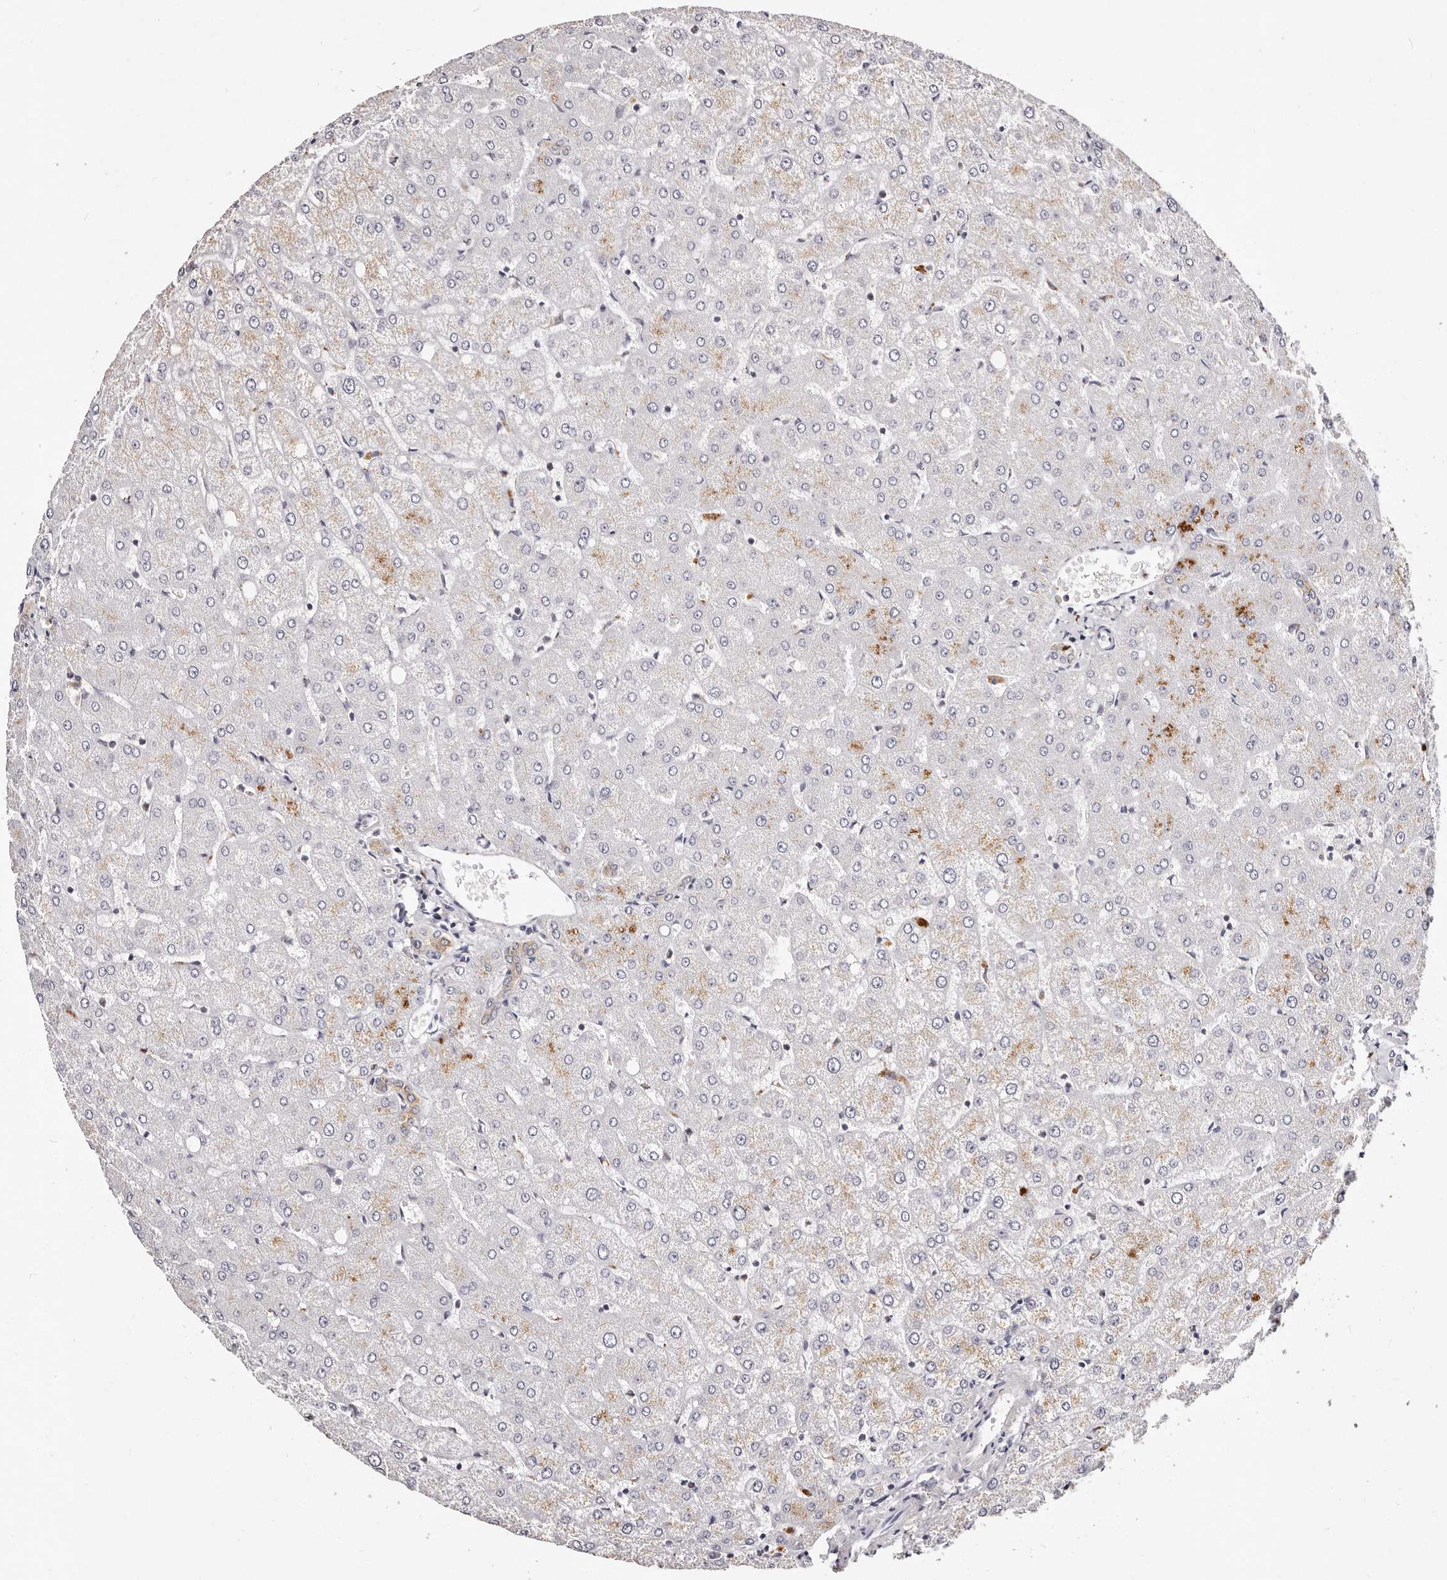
{"staining": {"intensity": "weak", "quantity": "<25%", "location": "cytoplasmic/membranous"}, "tissue": "liver", "cell_type": "Cholangiocytes", "image_type": "normal", "snomed": [{"axis": "morphology", "description": "Normal tissue, NOS"}, {"axis": "topography", "description": "Liver"}], "caption": "Immunohistochemistry (IHC) of benign liver exhibits no staining in cholangiocytes. Brightfield microscopy of immunohistochemistry (IHC) stained with DAB (brown) and hematoxylin (blue), captured at high magnification.", "gene": "MRPS33", "patient": {"sex": "female", "age": 54}}